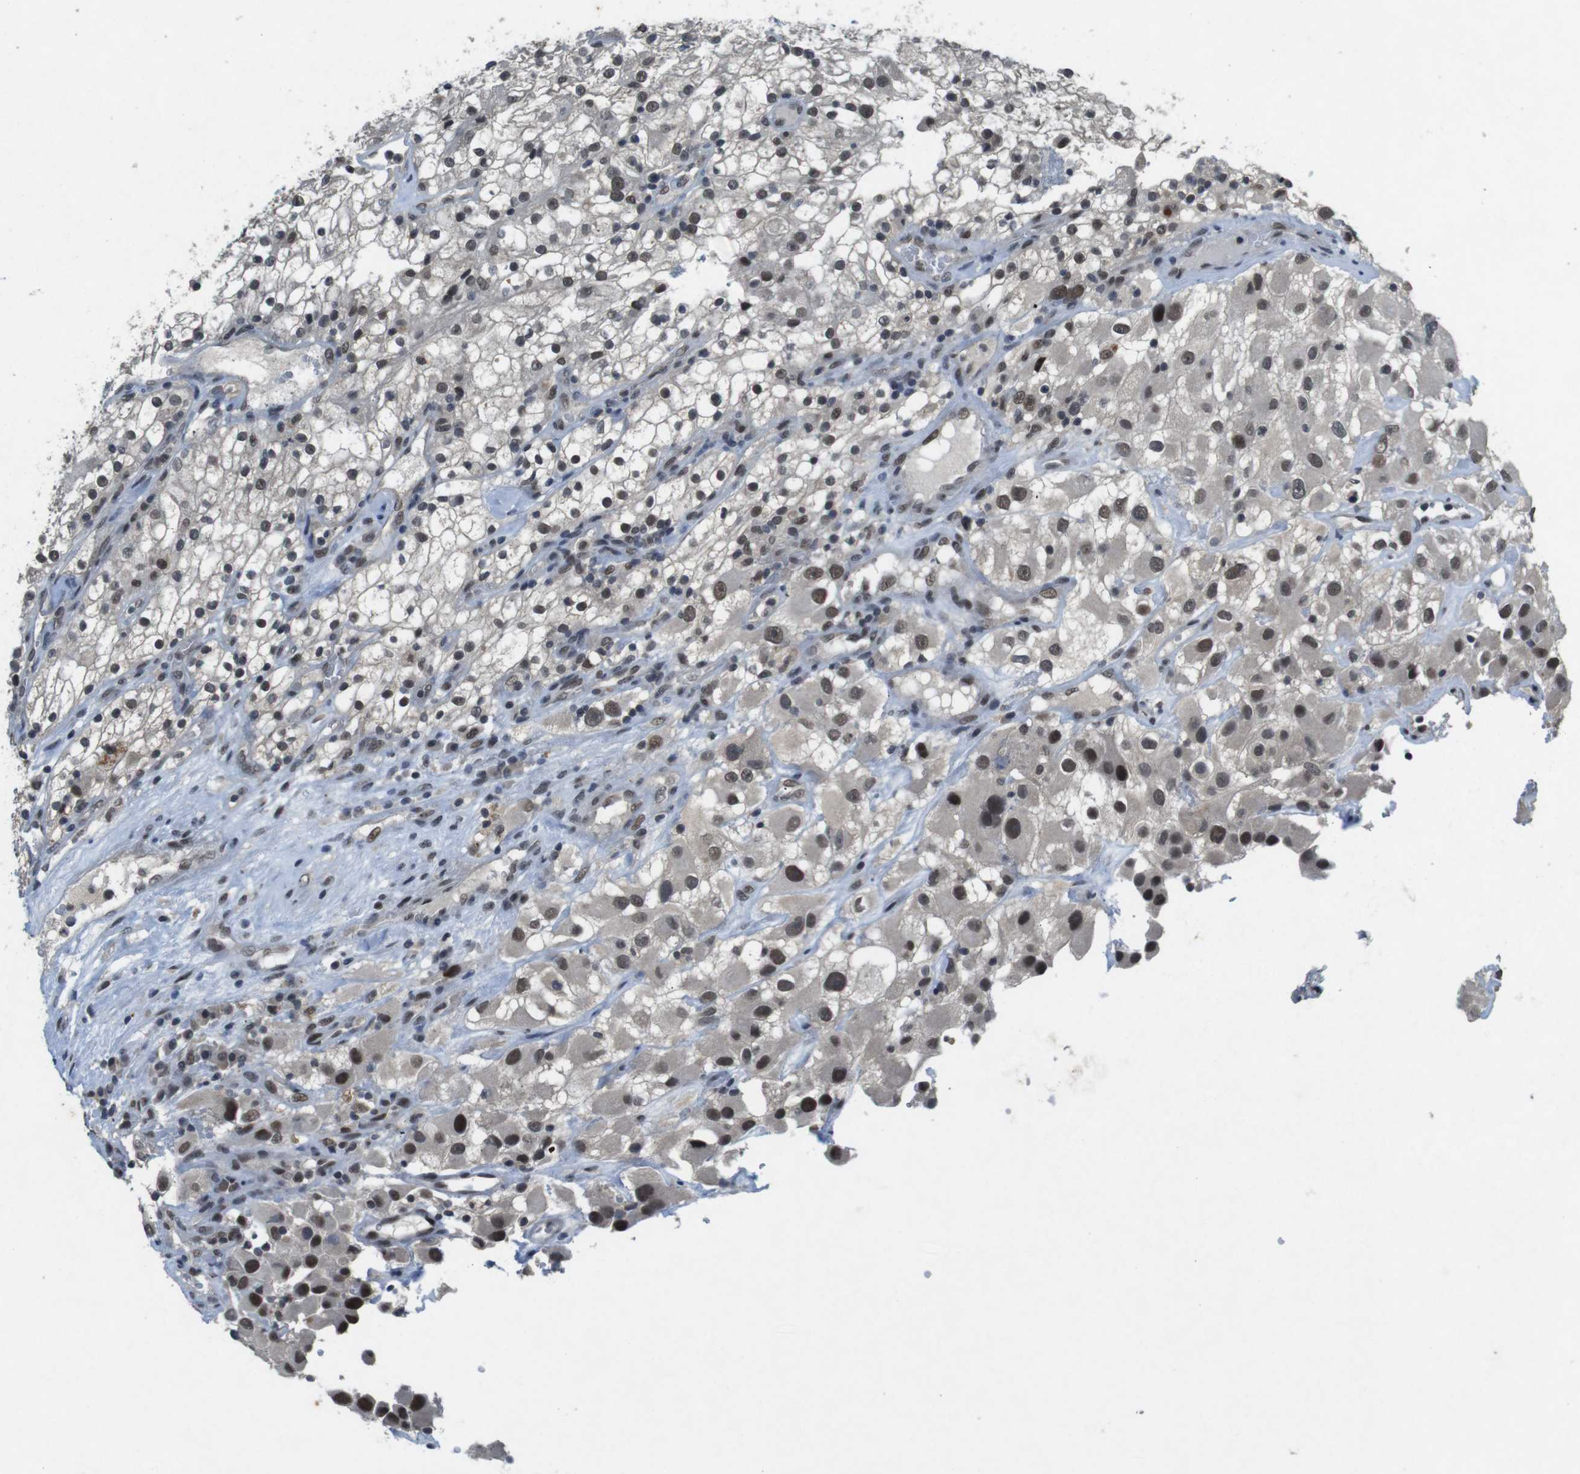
{"staining": {"intensity": "moderate", "quantity": ">75%", "location": "nuclear"}, "tissue": "renal cancer", "cell_type": "Tumor cells", "image_type": "cancer", "snomed": [{"axis": "morphology", "description": "Adenocarcinoma, NOS"}, {"axis": "topography", "description": "Kidney"}], "caption": "About >75% of tumor cells in human renal adenocarcinoma exhibit moderate nuclear protein expression as visualized by brown immunohistochemical staining.", "gene": "USP7", "patient": {"sex": "female", "age": 52}}